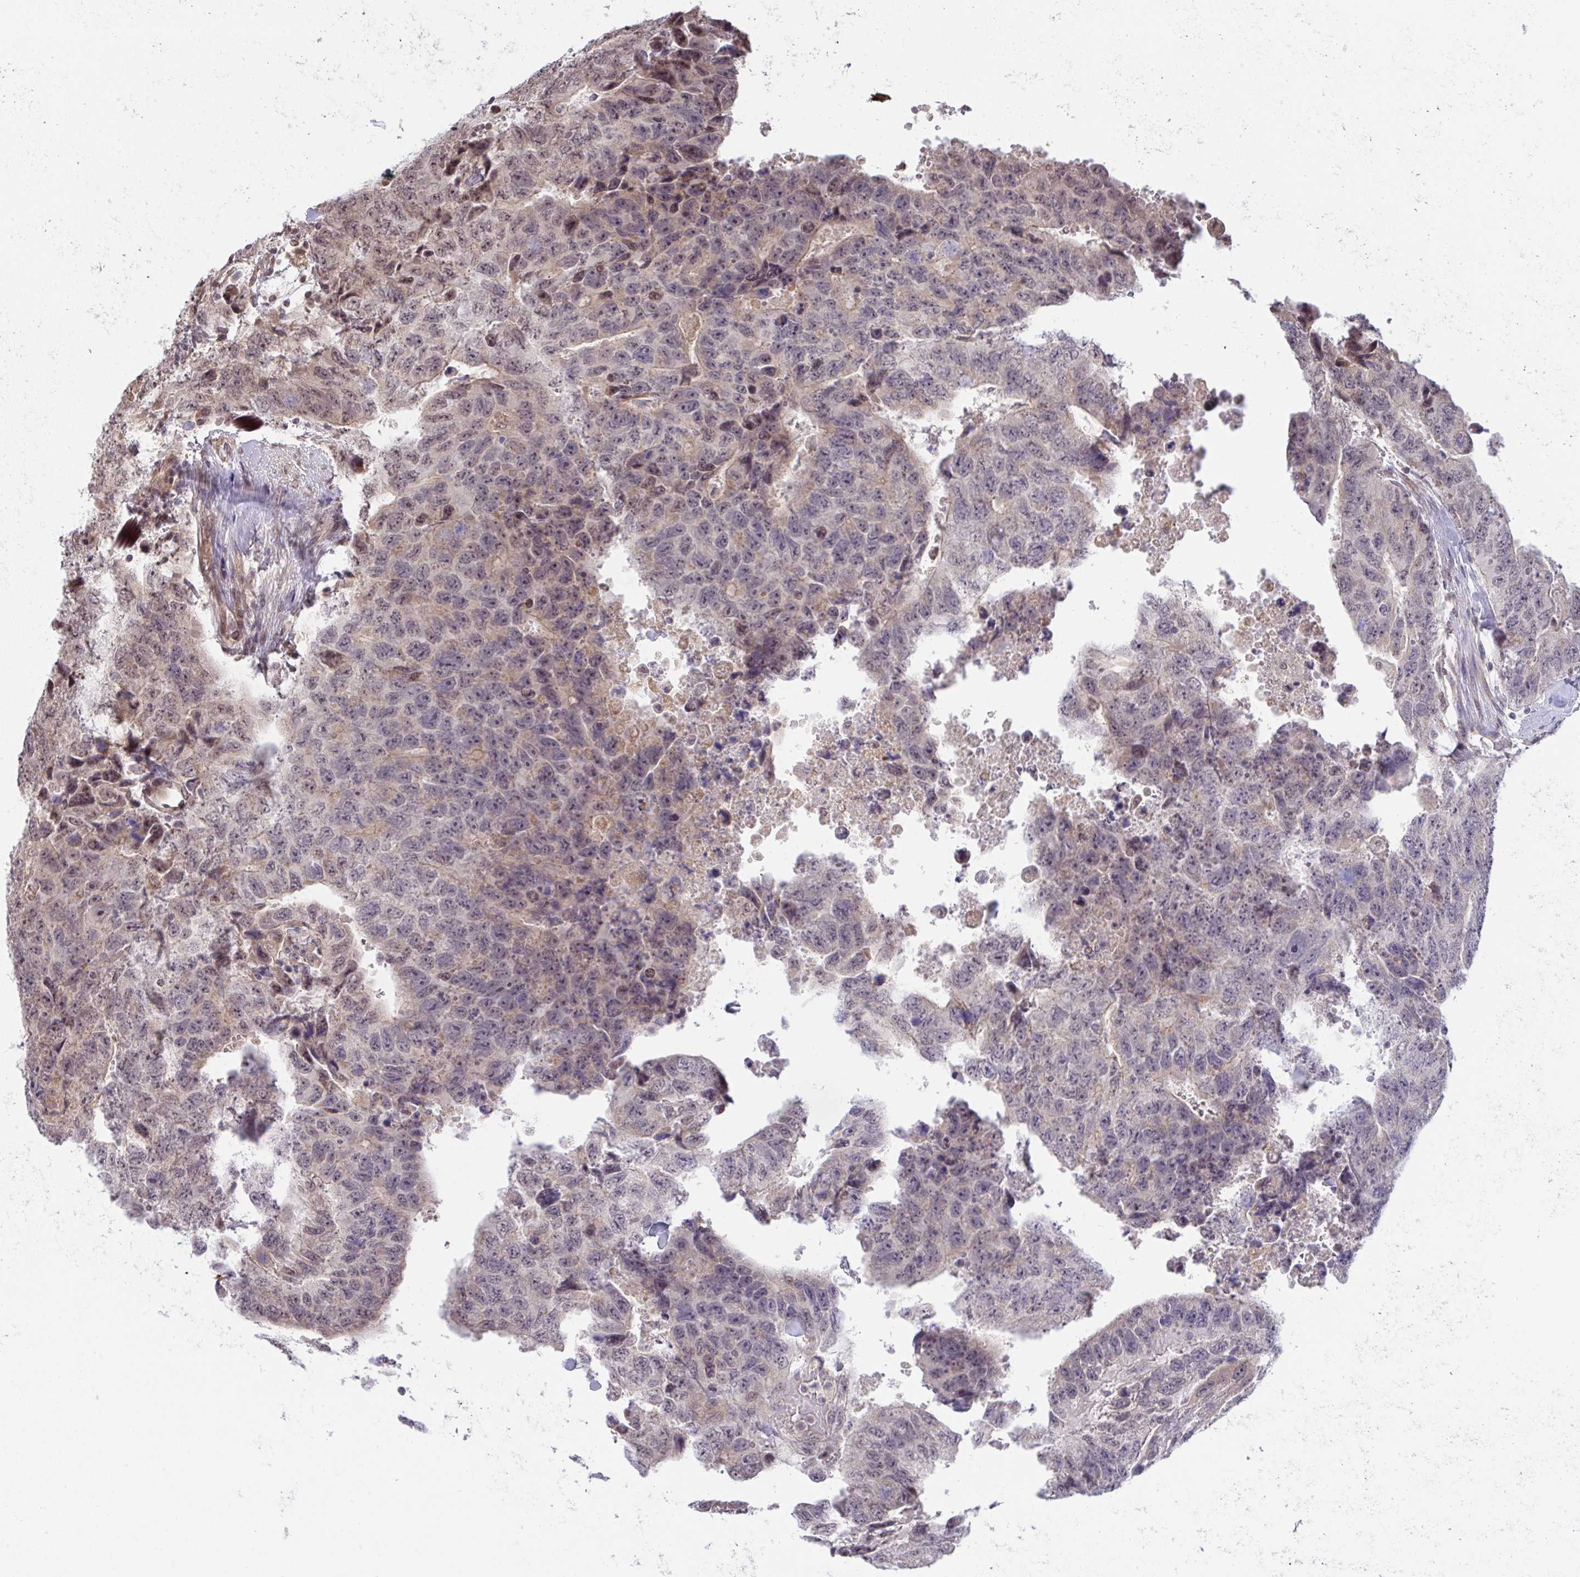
{"staining": {"intensity": "weak", "quantity": "25%-75%", "location": "cytoplasmic/membranous,nuclear"}, "tissue": "testis cancer", "cell_type": "Tumor cells", "image_type": "cancer", "snomed": [{"axis": "morphology", "description": "Carcinoma, Embryonal, NOS"}, {"axis": "topography", "description": "Testis"}], "caption": "Immunohistochemical staining of testis cancer displays low levels of weak cytoplasmic/membranous and nuclear staining in approximately 25%-75% of tumor cells.", "gene": "C9orf64", "patient": {"sex": "male", "age": 24}}